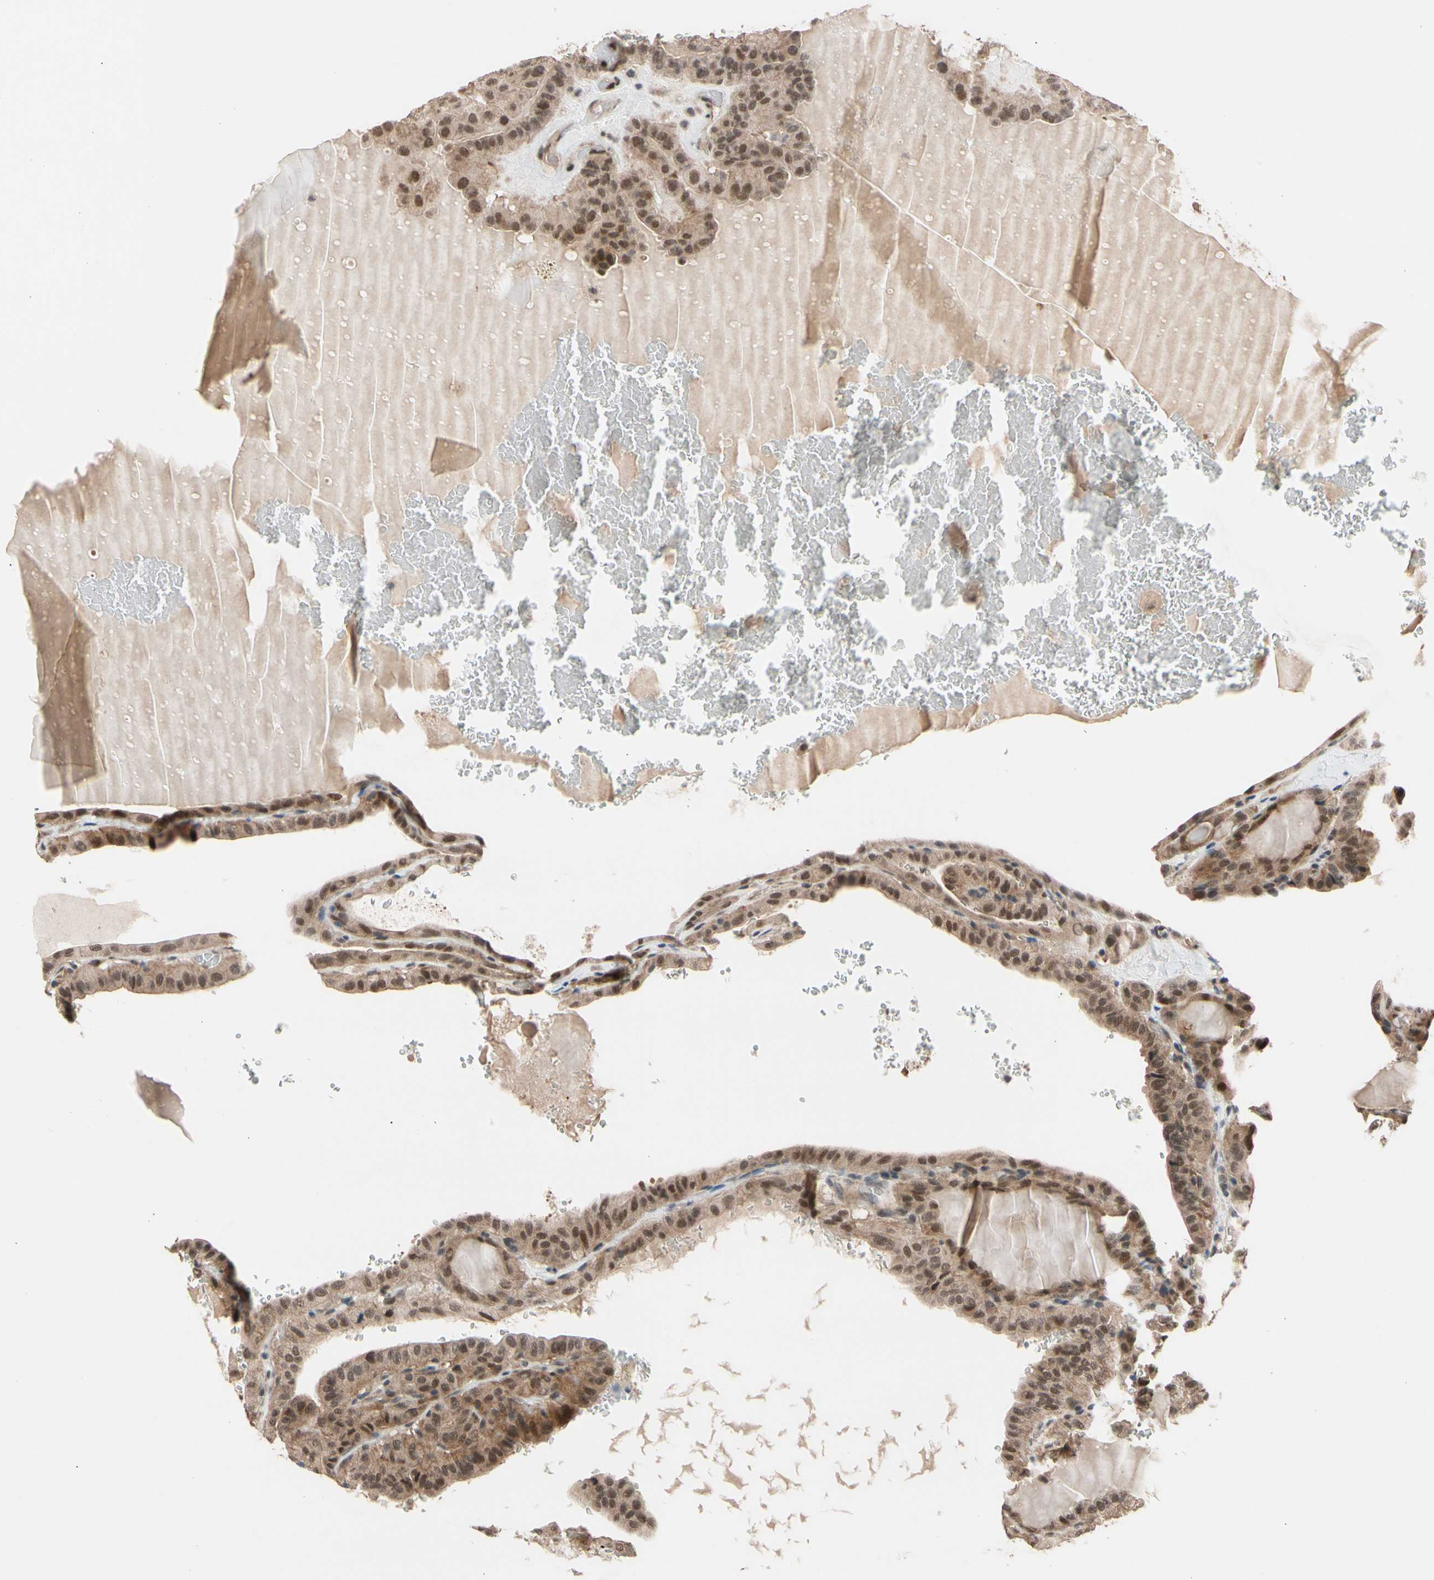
{"staining": {"intensity": "moderate", "quantity": ">75%", "location": "cytoplasmic/membranous,nuclear"}, "tissue": "thyroid cancer", "cell_type": "Tumor cells", "image_type": "cancer", "snomed": [{"axis": "morphology", "description": "Papillary adenocarcinoma, NOS"}, {"axis": "topography", "description": "Thyroid gland"}], "caption": "This image demonstrates immunohistochemistry (IHC) staining of thyroid papillary adenocarcinoma, with medium moderate cytoplasmic/membranous and nuclear positivity in about >75% of tumor cells.", "gene": "NGEF", "patient": {"sex": "male", "age": 77}}